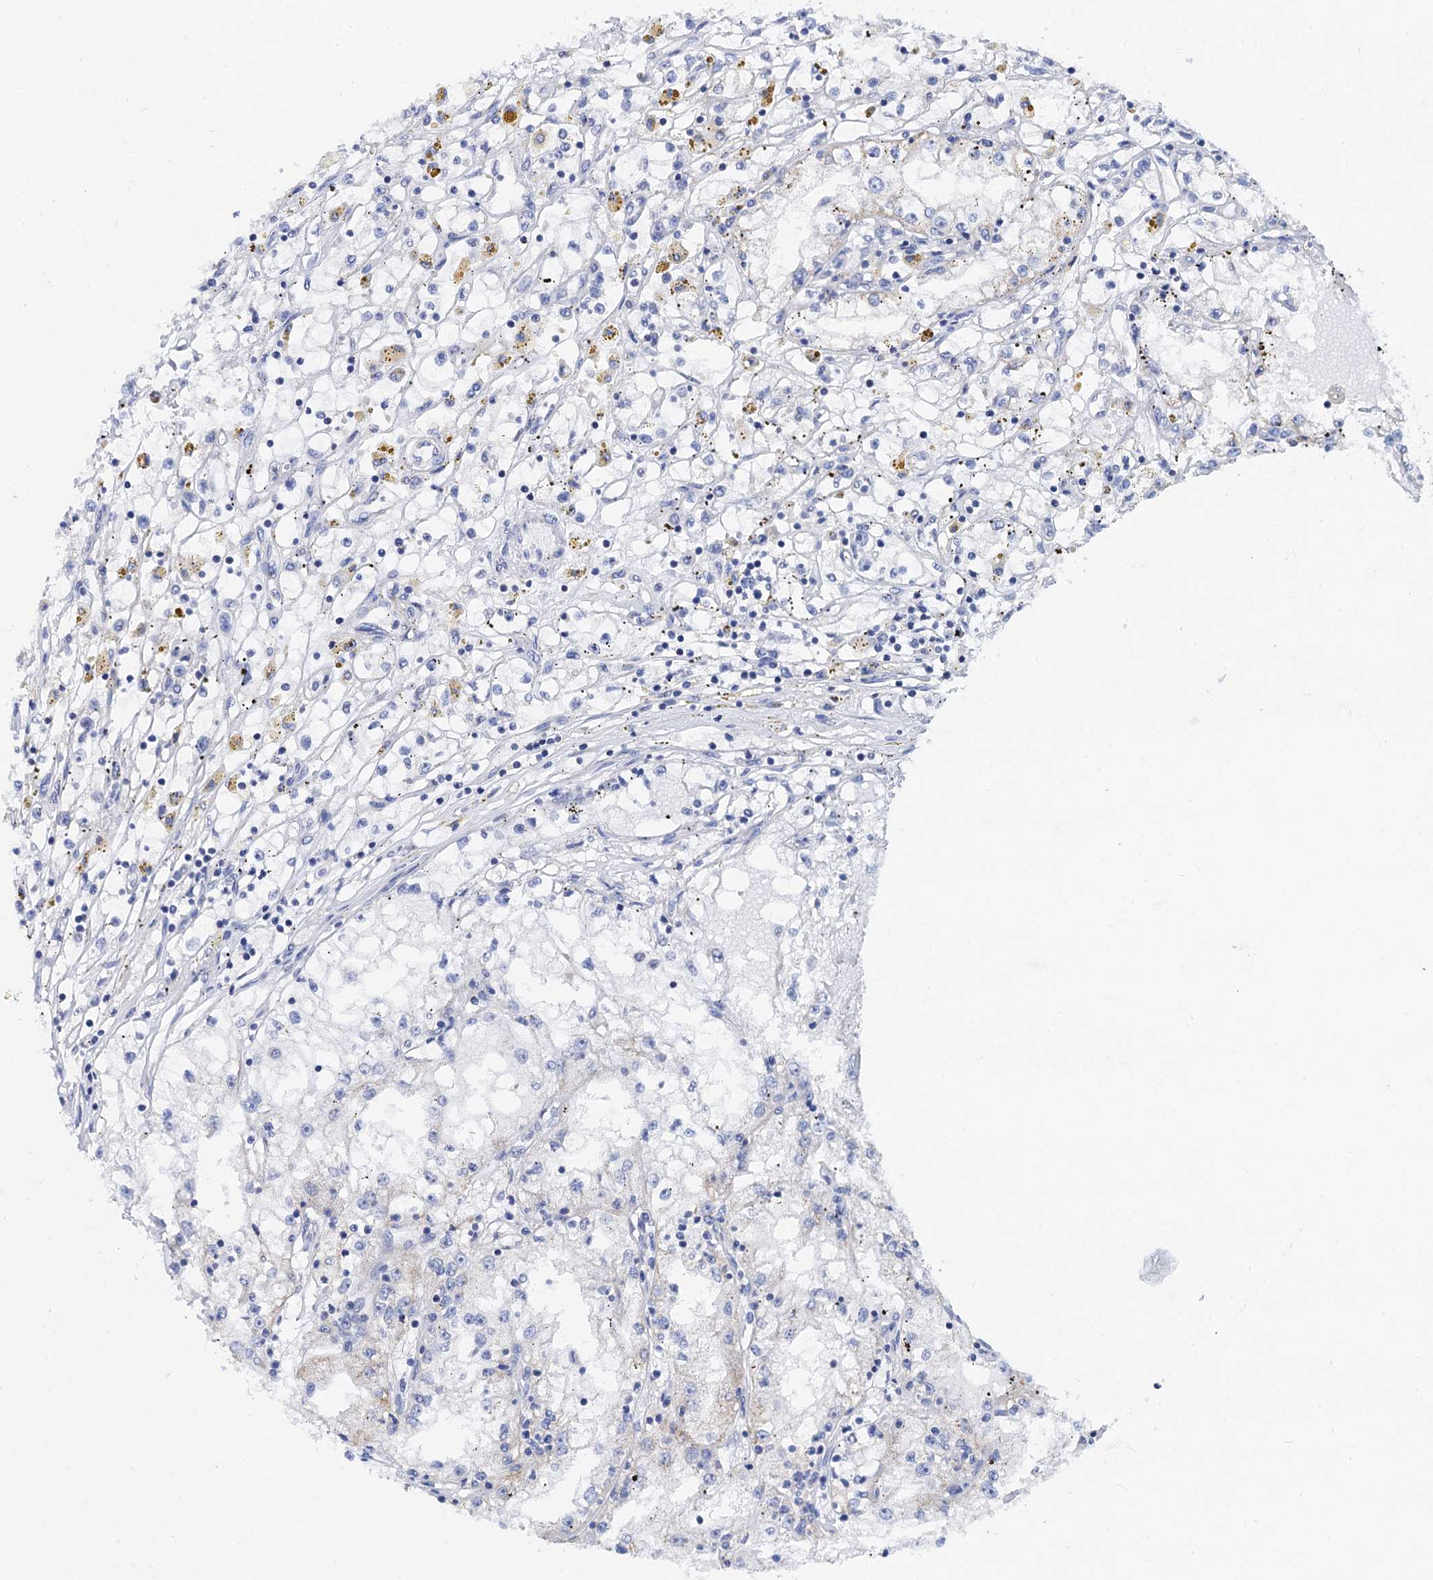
{"staining": {"intensity": "negative", "quantity": "none", "location": "none"}, "tissue": "renal cancer", "cell_type": "Tumor cells", "image_type": "cancer", "snomed": [{"axis": "morphology", "description": "Adenocarcinoma, NOS"}, {"axis": "topography", "description": "Kidney"}], "caption": "This micrograph is of renal adenocarcinoma stained with immunohistochemistry (IHC) to label a protein in brown with the nuclei are counter-stained blue. There is no staining in tumor cells. The staining was performed using DAB to visualize the protein expression in brown, while the nuclei were stained in blue with hematoxylin (Magnification: 20x).", "gene": "ACADSB", "patient": {"sex": "male", "age": 56}}